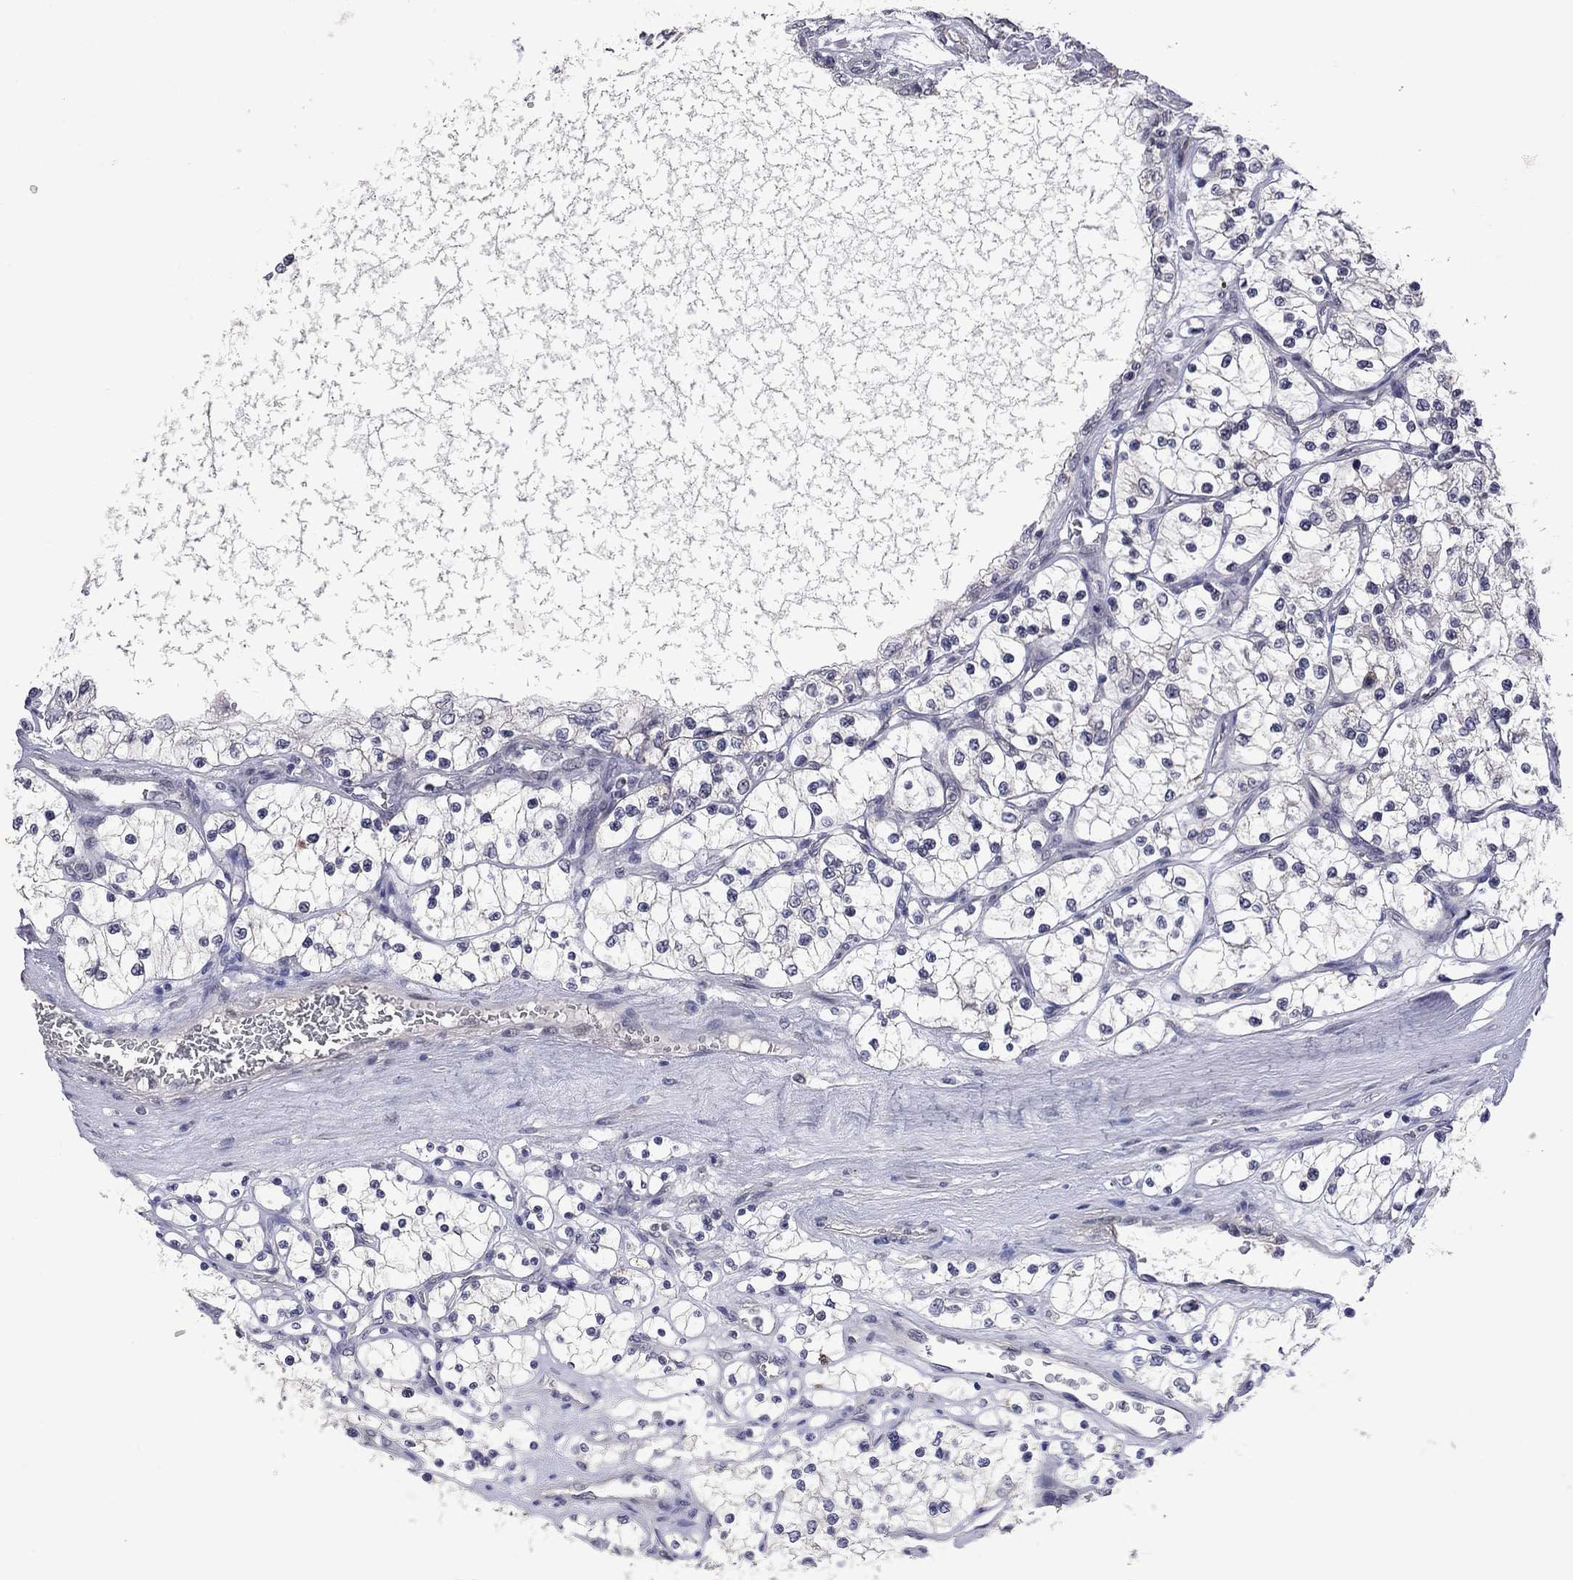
{"staining": {"intensity": "negative", "quantity": "none", "location": "none"}, "tissue": "renal cancer", "cell_type": "Tumor cells", "image_type": "cancer", "snomed": [{"axis": "morphology", "description": "Adenocarcinoma, NOS"}, {"axis": "topography", "description": "Kidney"}], "caption": "Renal adenocarcinoma was stained to show a protein in brown. There is no significant positivity in tumor cells.", "gene": "FABP12", "patient": {"sex": "female", "age": 69}}